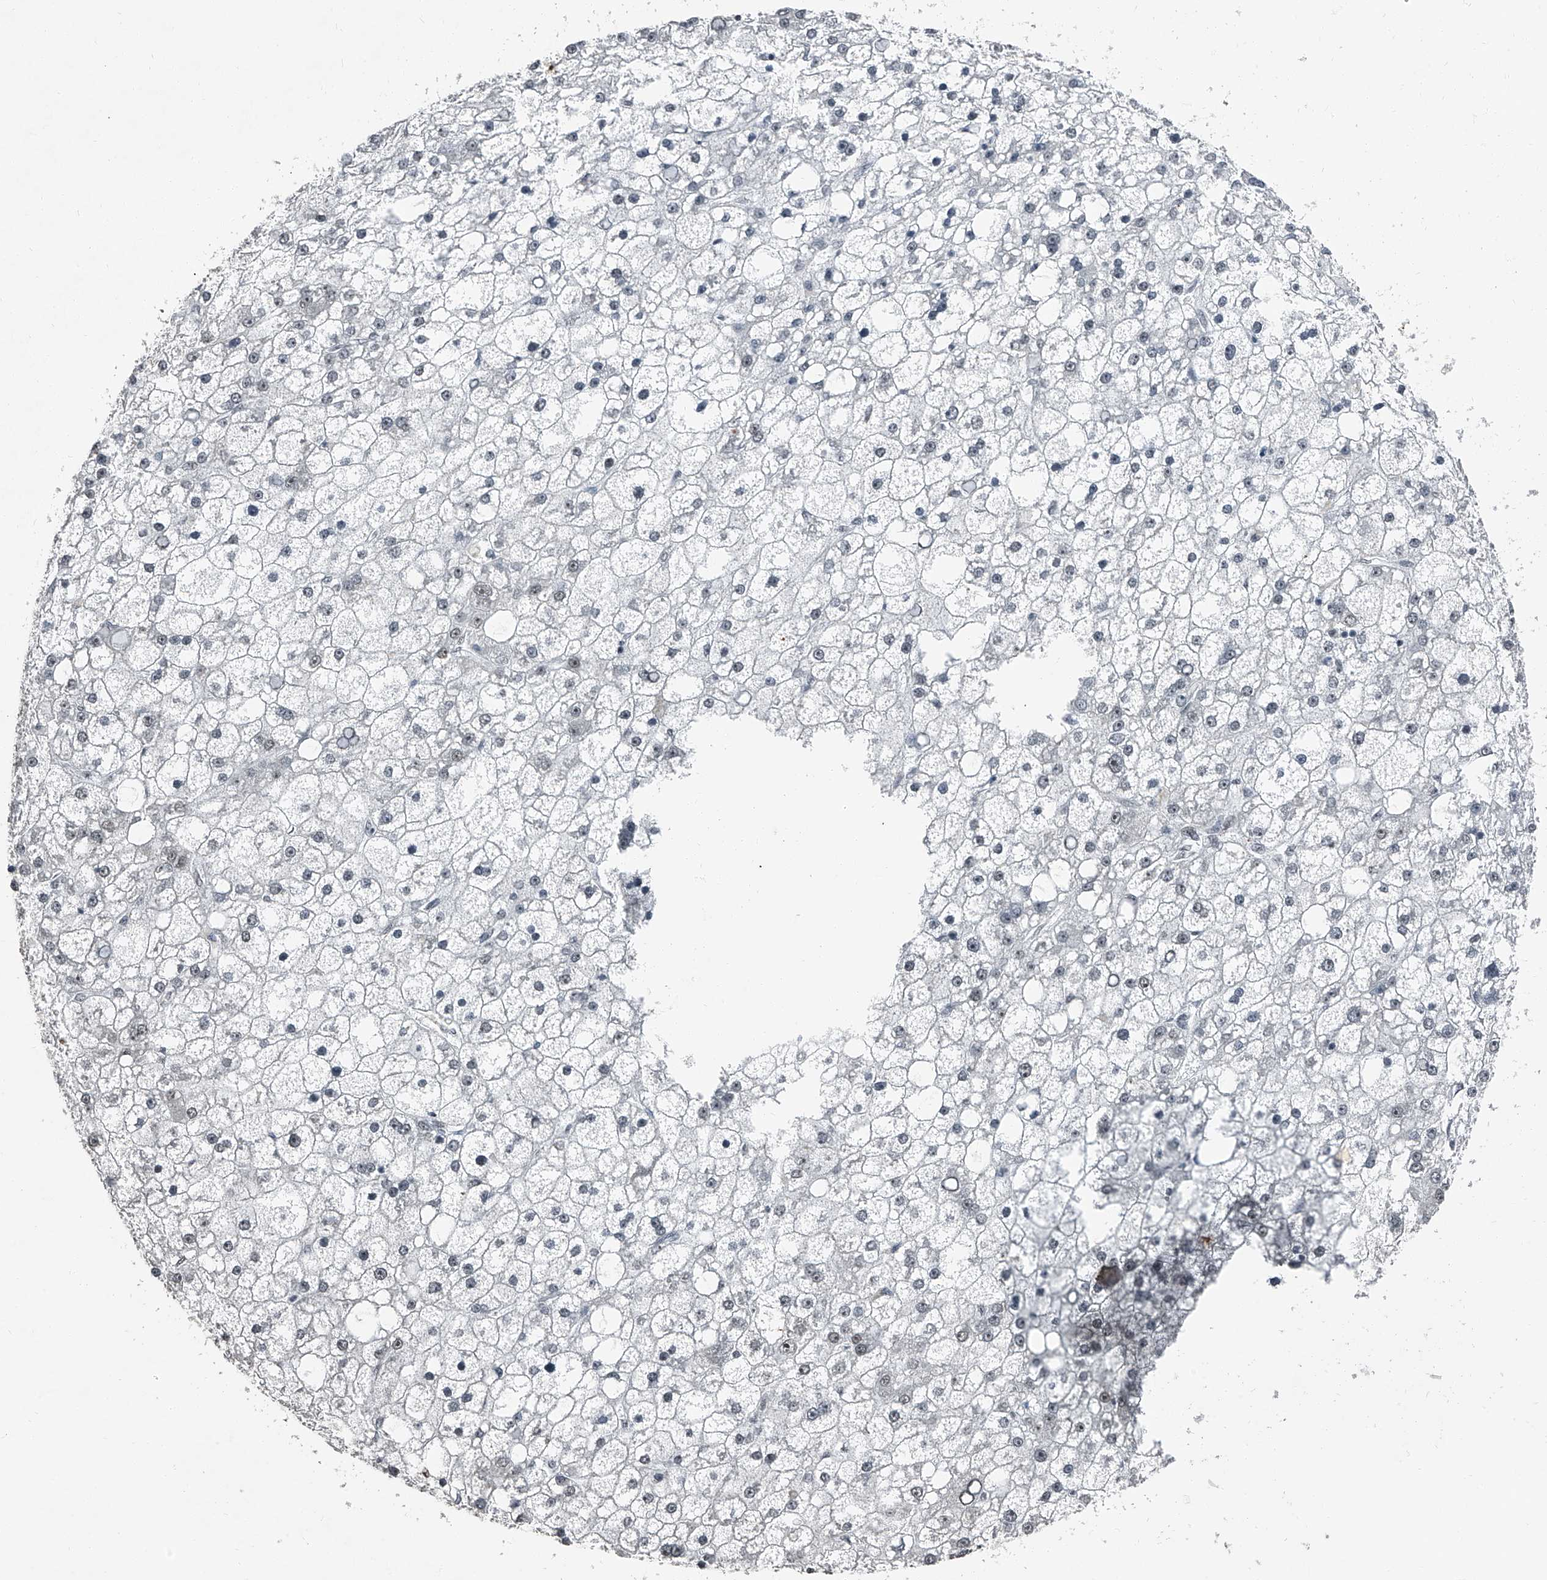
{"staining": {"intensity": "weak", "quantity": "<25%", "location": "nuclear"}, "tissue": "liver cancer", "cell_type": "Tumor cells", "image_type": "cancer", "snomed": [{"axis": "morphology", "description": "Carcinoma, Hepatocellular, NOS"}, {"axis": "topography", "description": "Liver"}], "caption": "The micrograph demonstrates no staining of tumor cells in liver cancer. (Stains: DAB immunohistochemistry (IHC) with hematoxylin counter stain, Microscopy: brightfield microscopy at high magnification).", "gene": "TCOF1", "patient": {"sex": "male", "age": 67}}